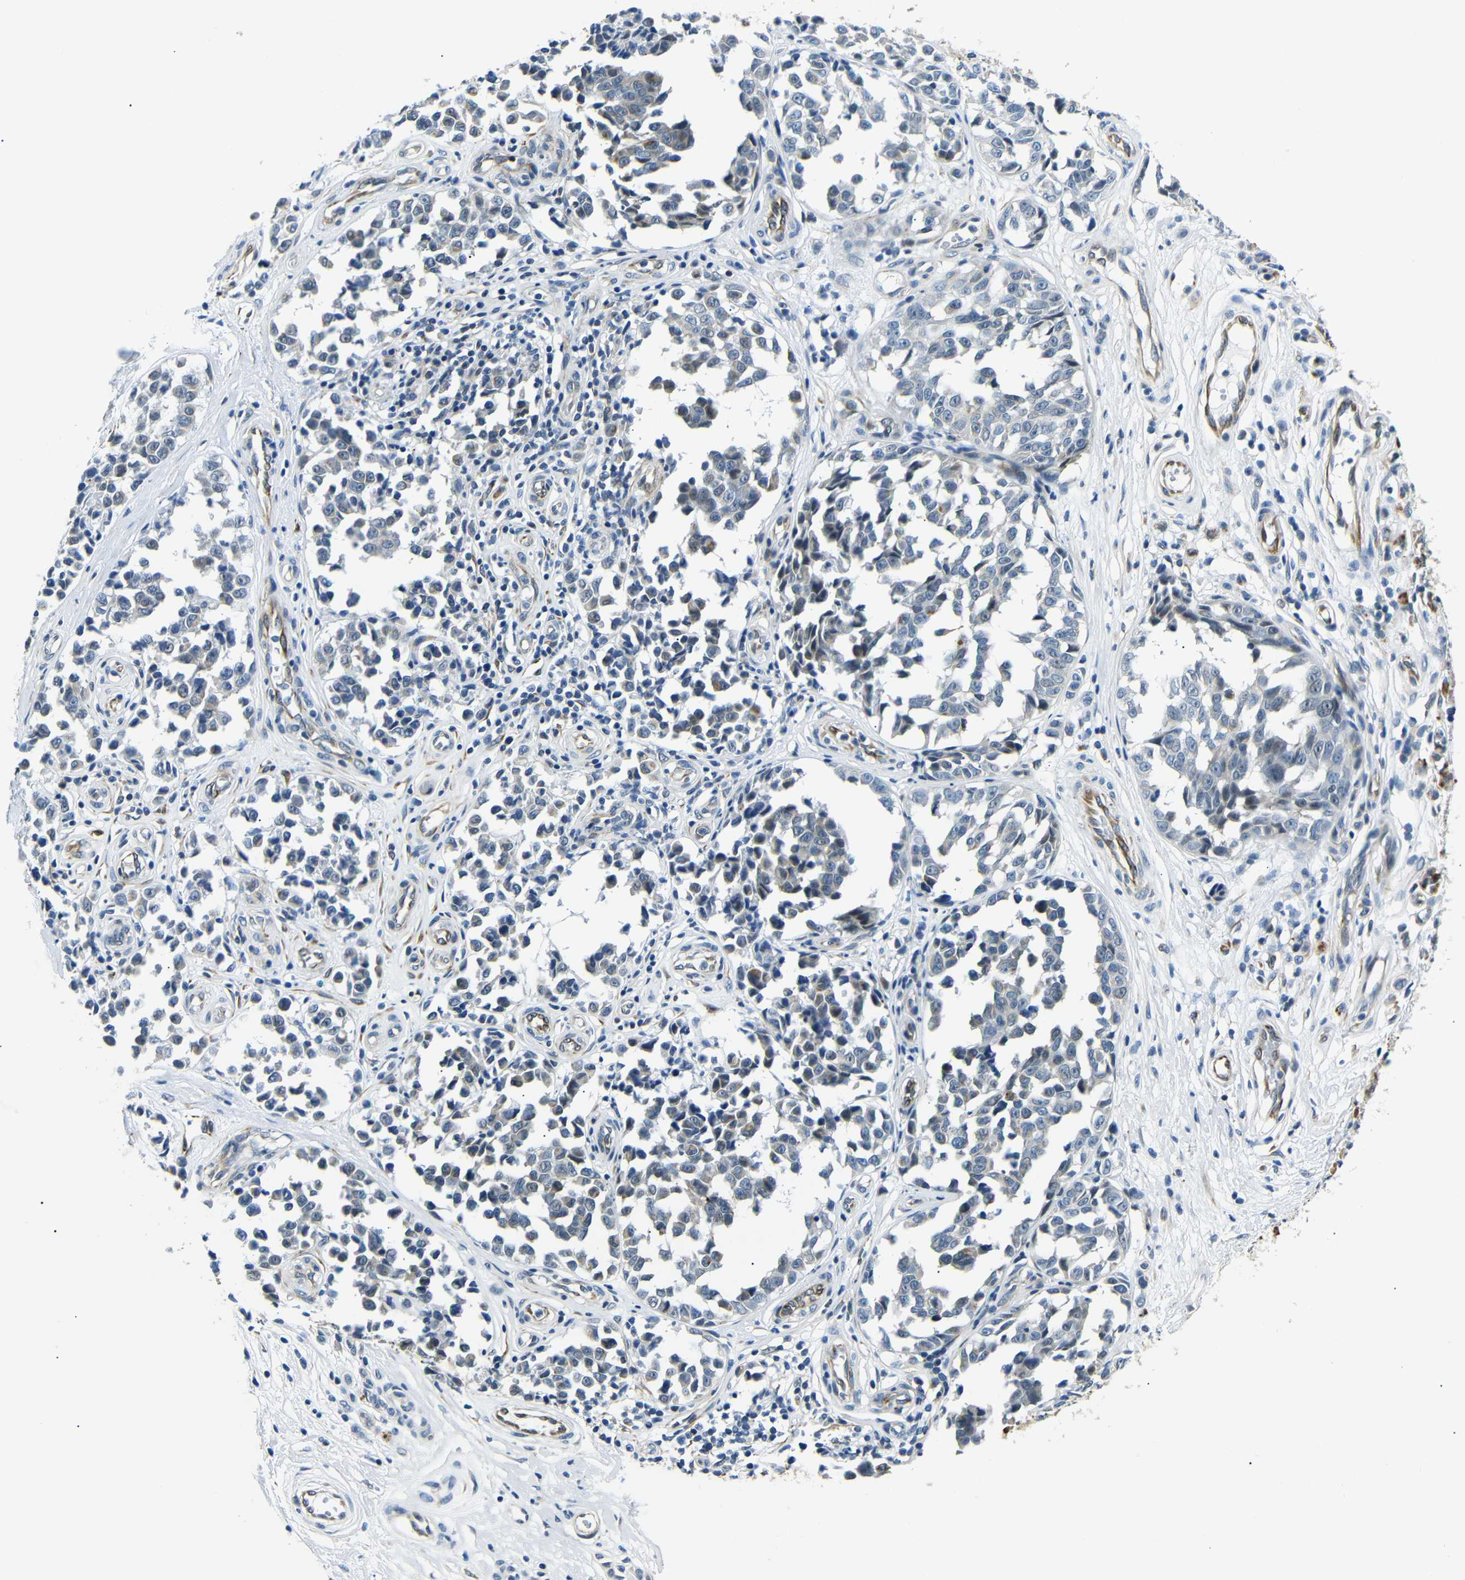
{"staining": {"intensity": "weak", "quantity": "25%-75%", "location": "cytoplasmic/membranous"}, "tissue": "melanoma", "cell_type": "Tumor cells", "image_type": "cancer", "snomed": [{"axis": "morphology", "description": "Malignant melanoma, NOS"}, {"axis": "topography", "description": "Skin"}], "caption": "Malignant melanoma stained for a protein reveals weak cytoplasmic/membranous positivity in tumor cells.", "gene": "TAFA1", "patient": {"sex": "female", "age": 64}}